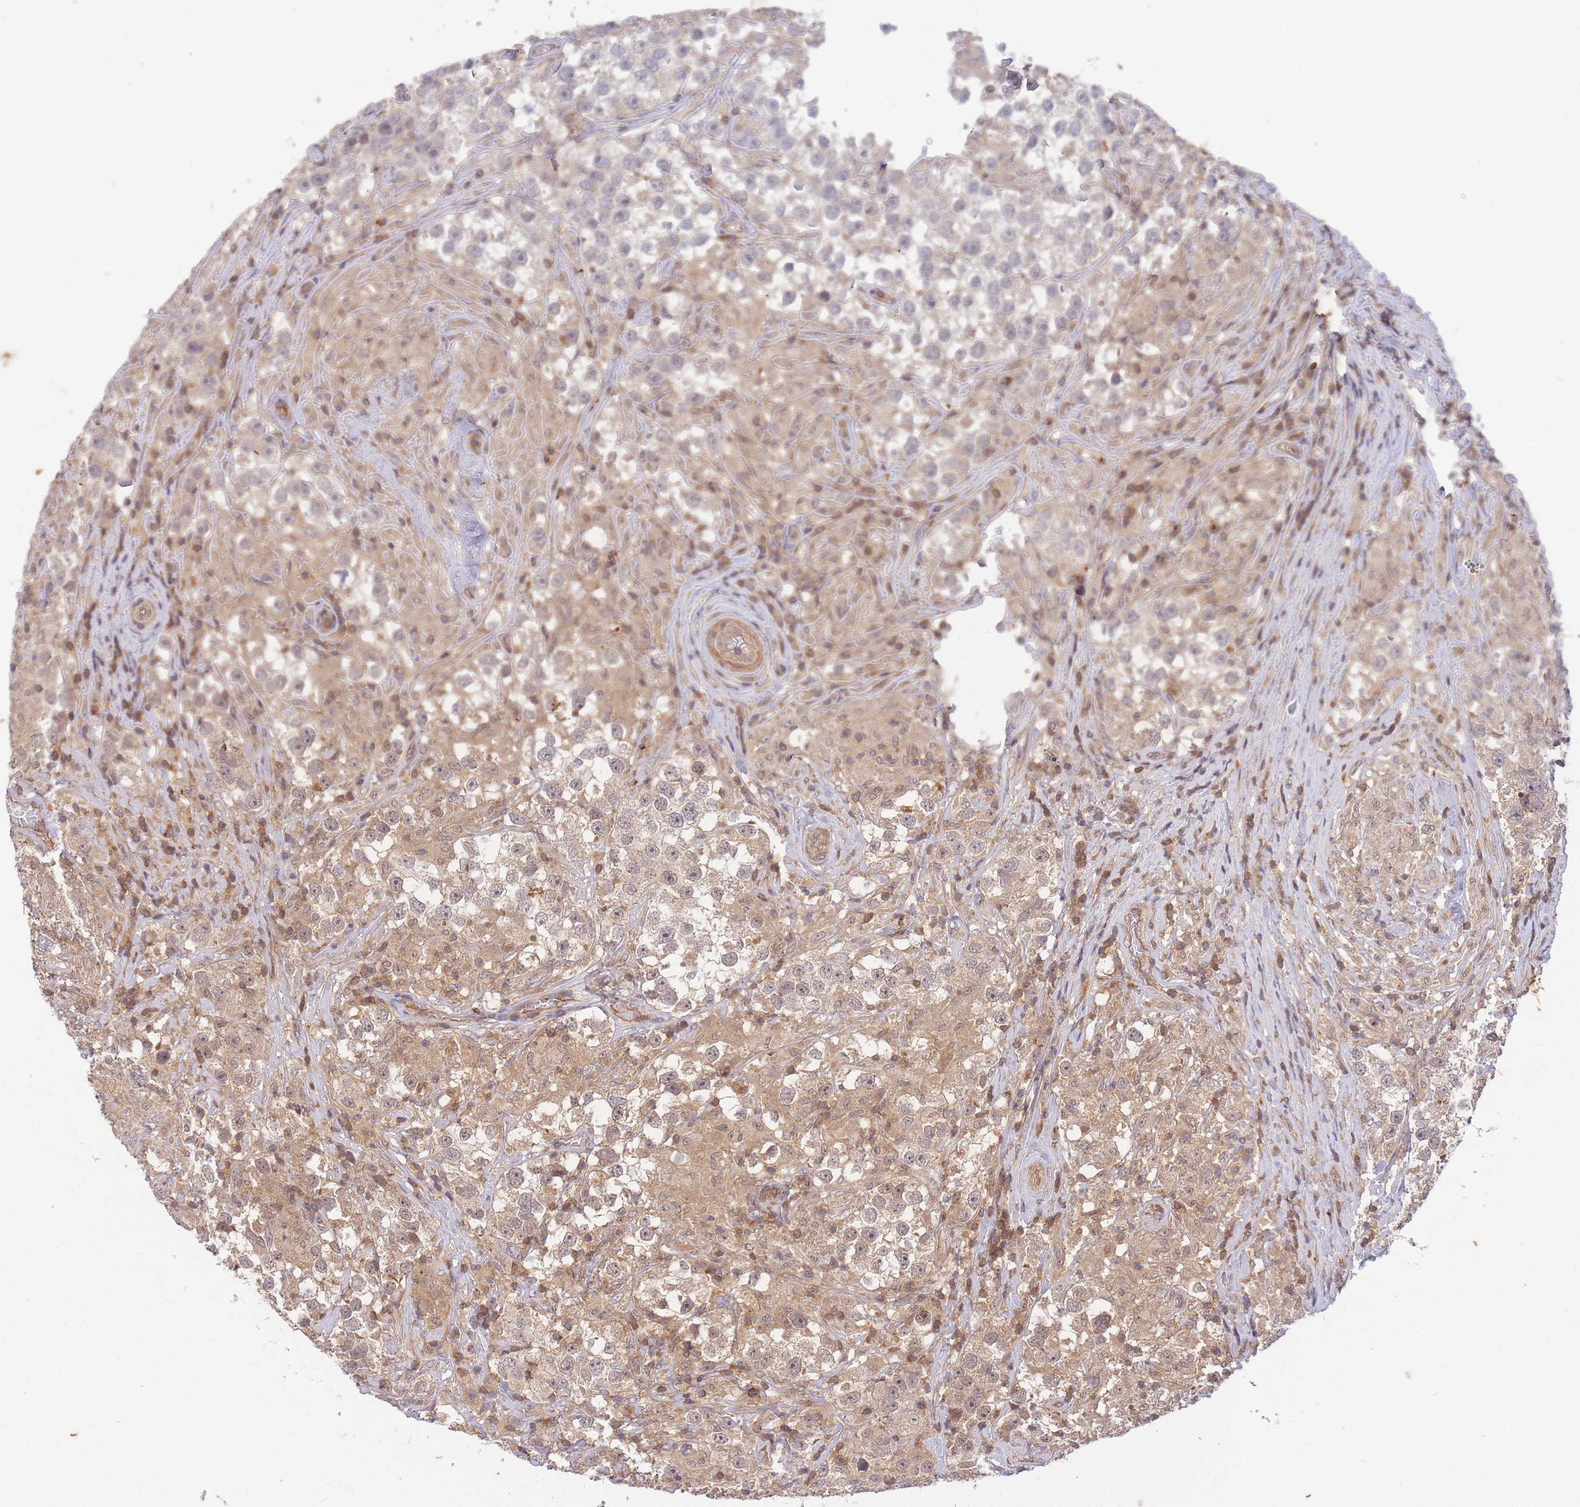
{"staining": {"intensity": "weak", "quantity": "<25%", "location": "cytoplasmic/membranous"}, "tissue": "testis cancer", "cell_type": "Tumor cells", "image_type": "cancer", "snomed": [{"axis": "morphology", "description": "Seminoma, NOS"}, {"axis": "topography", "description": "Testis"}], "caption": "Immunohistochemistry (IHC) image of neoplastic tissue: testis cancer (seminoma) stained with DAB (3,3'-diaminobenzidine) shows no significant protein positivity in tumor cells. (Brightfield microscopy of DAB IHC at high magnification).", "gene": "ST8SIA4", "patient": {"sex": "male", "age": 46}}